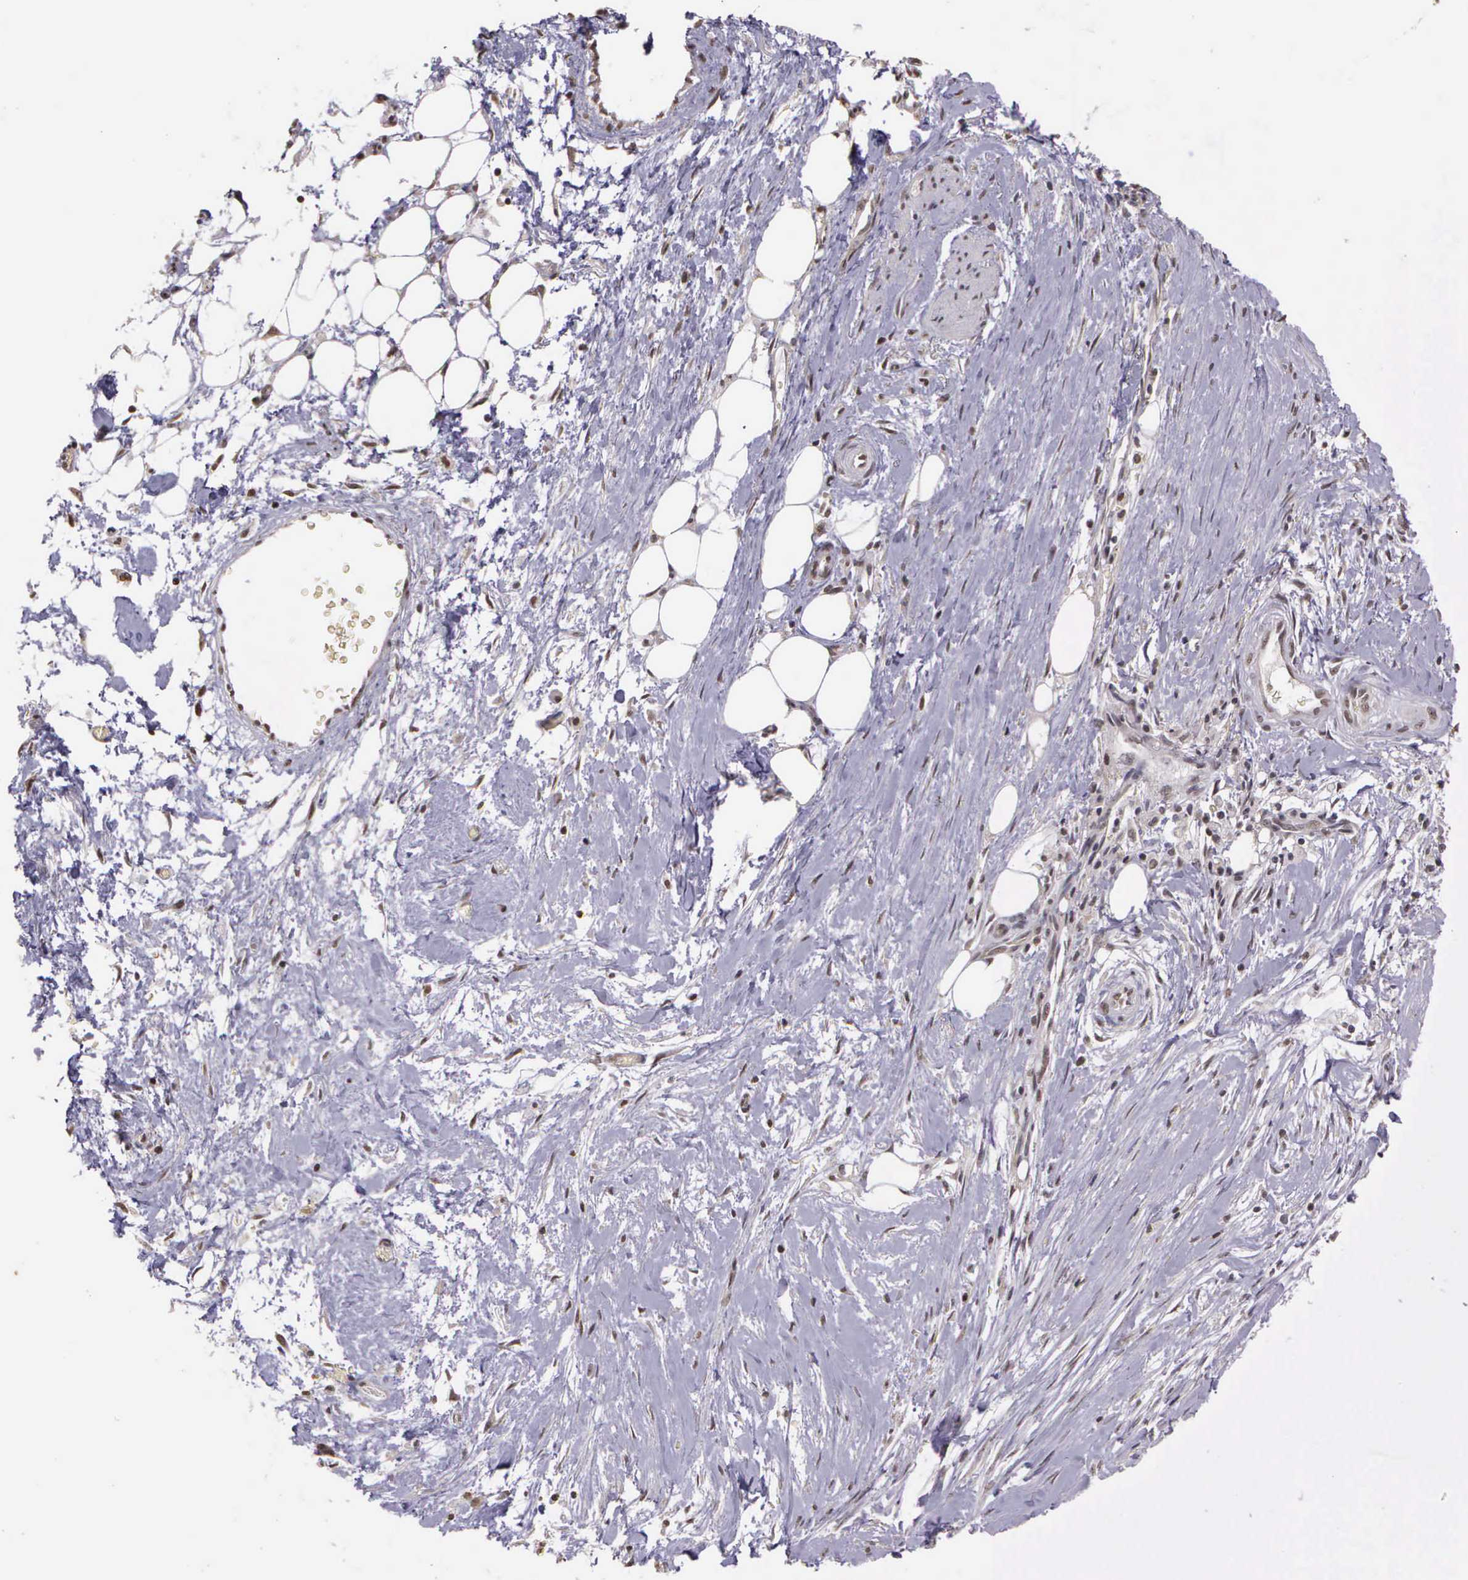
{"staining": {"intensity": "negative", "quantity": "none", "location": "none"}, "tissue": "pancreatic cancer", "cell_type": "Tumor cells", "image_type": "cancer", "snomed": [{"axis": "morphology", "description": "Adenocarcinoma, NOS"}, {"axis": "topography", "description": "Pancreas"}], "caption": "High power microscopy photomicrograph of an immunohistochemistry (IHC) photomicrograph of pancreatic cancer, revealing no significant positivity in tumor cells.", "gene": "ARMCX5", "patient": {"sex": "male", "age": 79}}